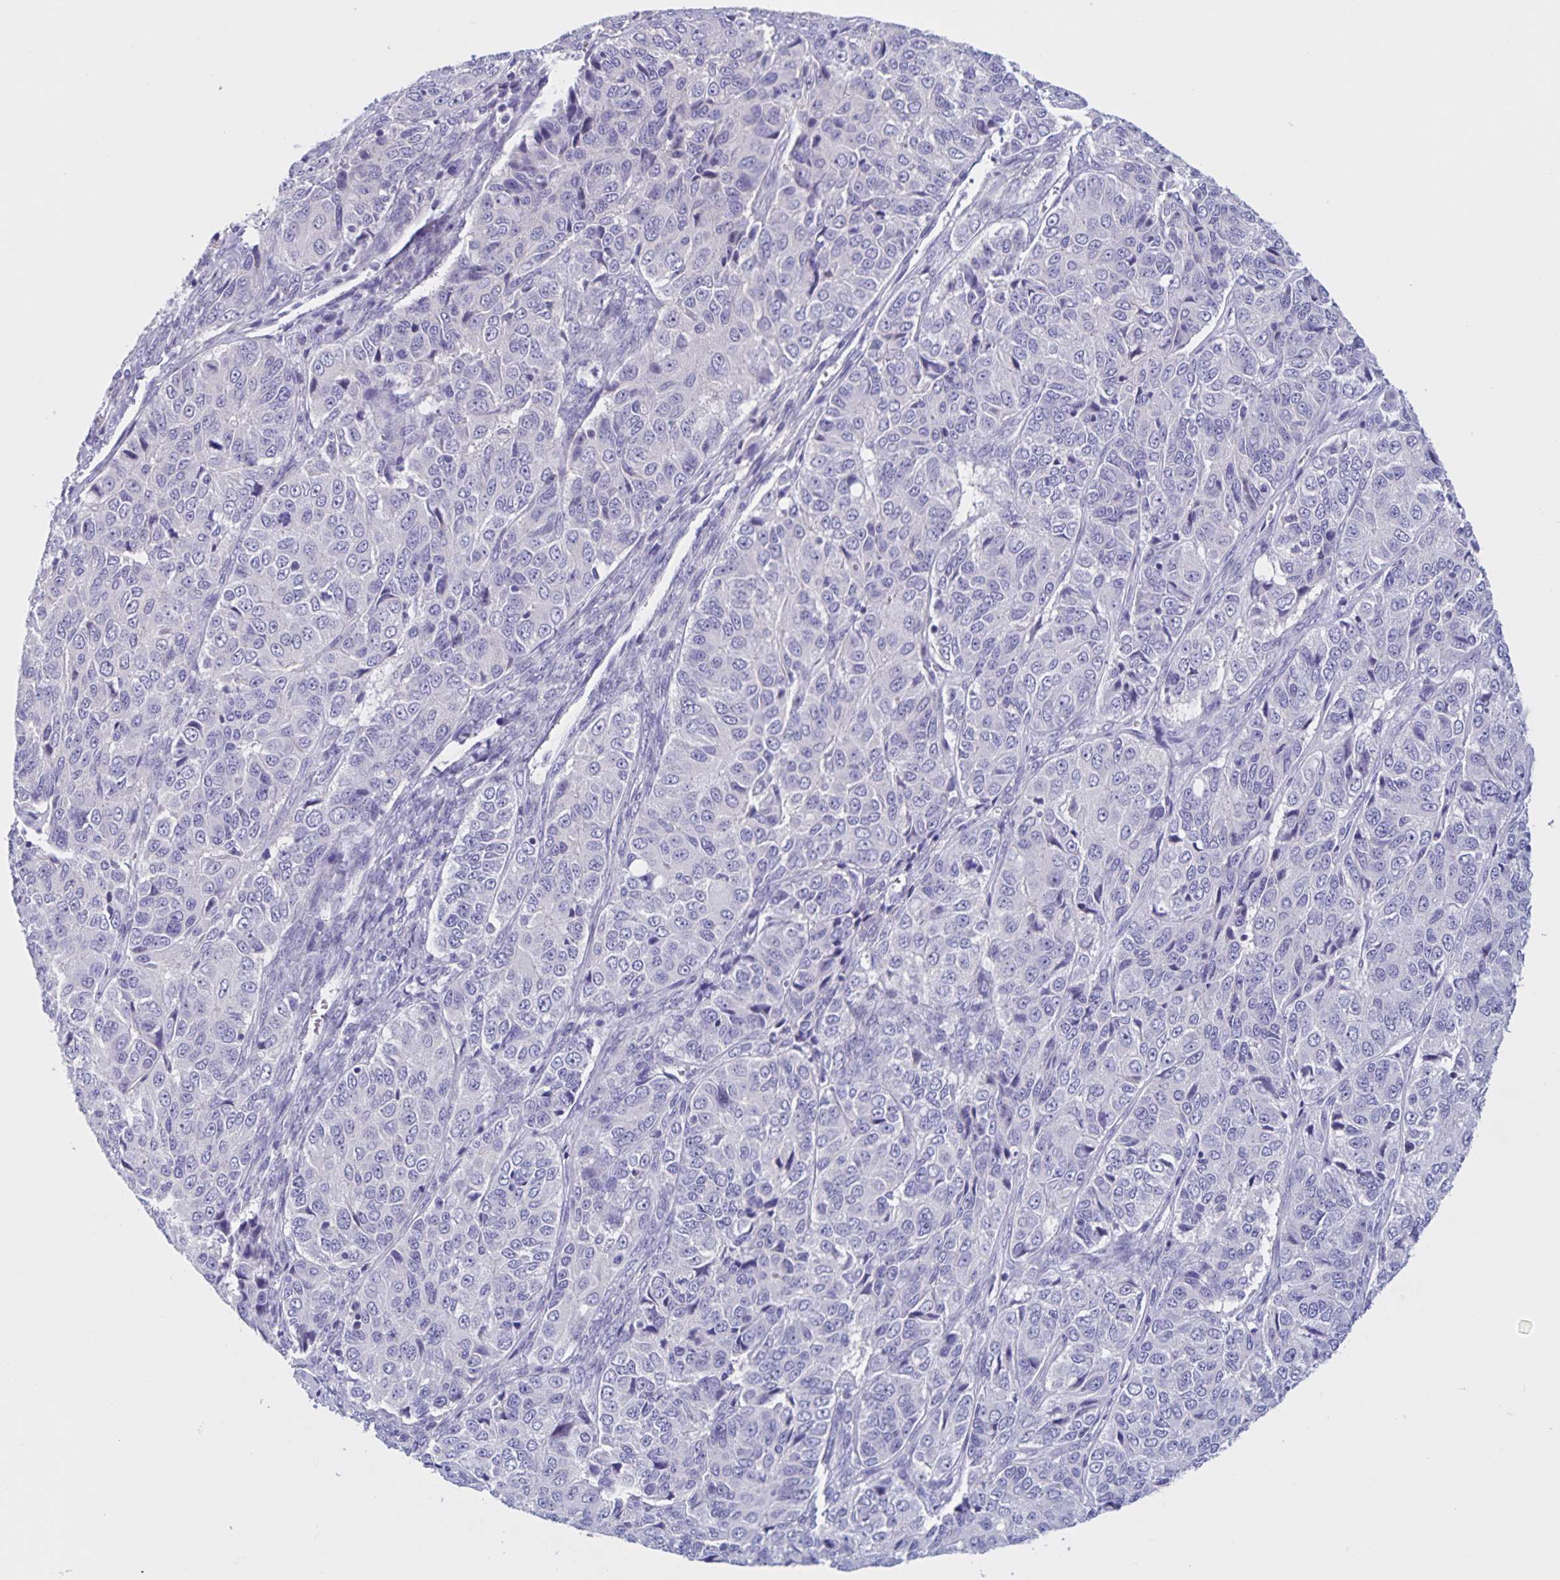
{"staining": {"intensity": "negative", "quantity": "none", "location": "none"}, "tissue": "ovarian cancer", "cell_type": "Tumor cells", "image_type": "cancer", "snomed": [{"axis": "morphology", "description": "Carcinoma, endometroid"}, {"axis": "topography", "description": "Ovary"}], "caption": "This is a micrograph of IHC staining of ovarian cancer (endometroid carcinoma), which shows no expression in tumor cells. Brightfield microscopy of immunohistochemistry (IHC) stained with DAB (3,3'-diaminobenzidine) (brown) and hematoxylin (blue), captured at high magnification.", "gene": "DMGDH", "patient": {"sex": "female", "age": 51}}